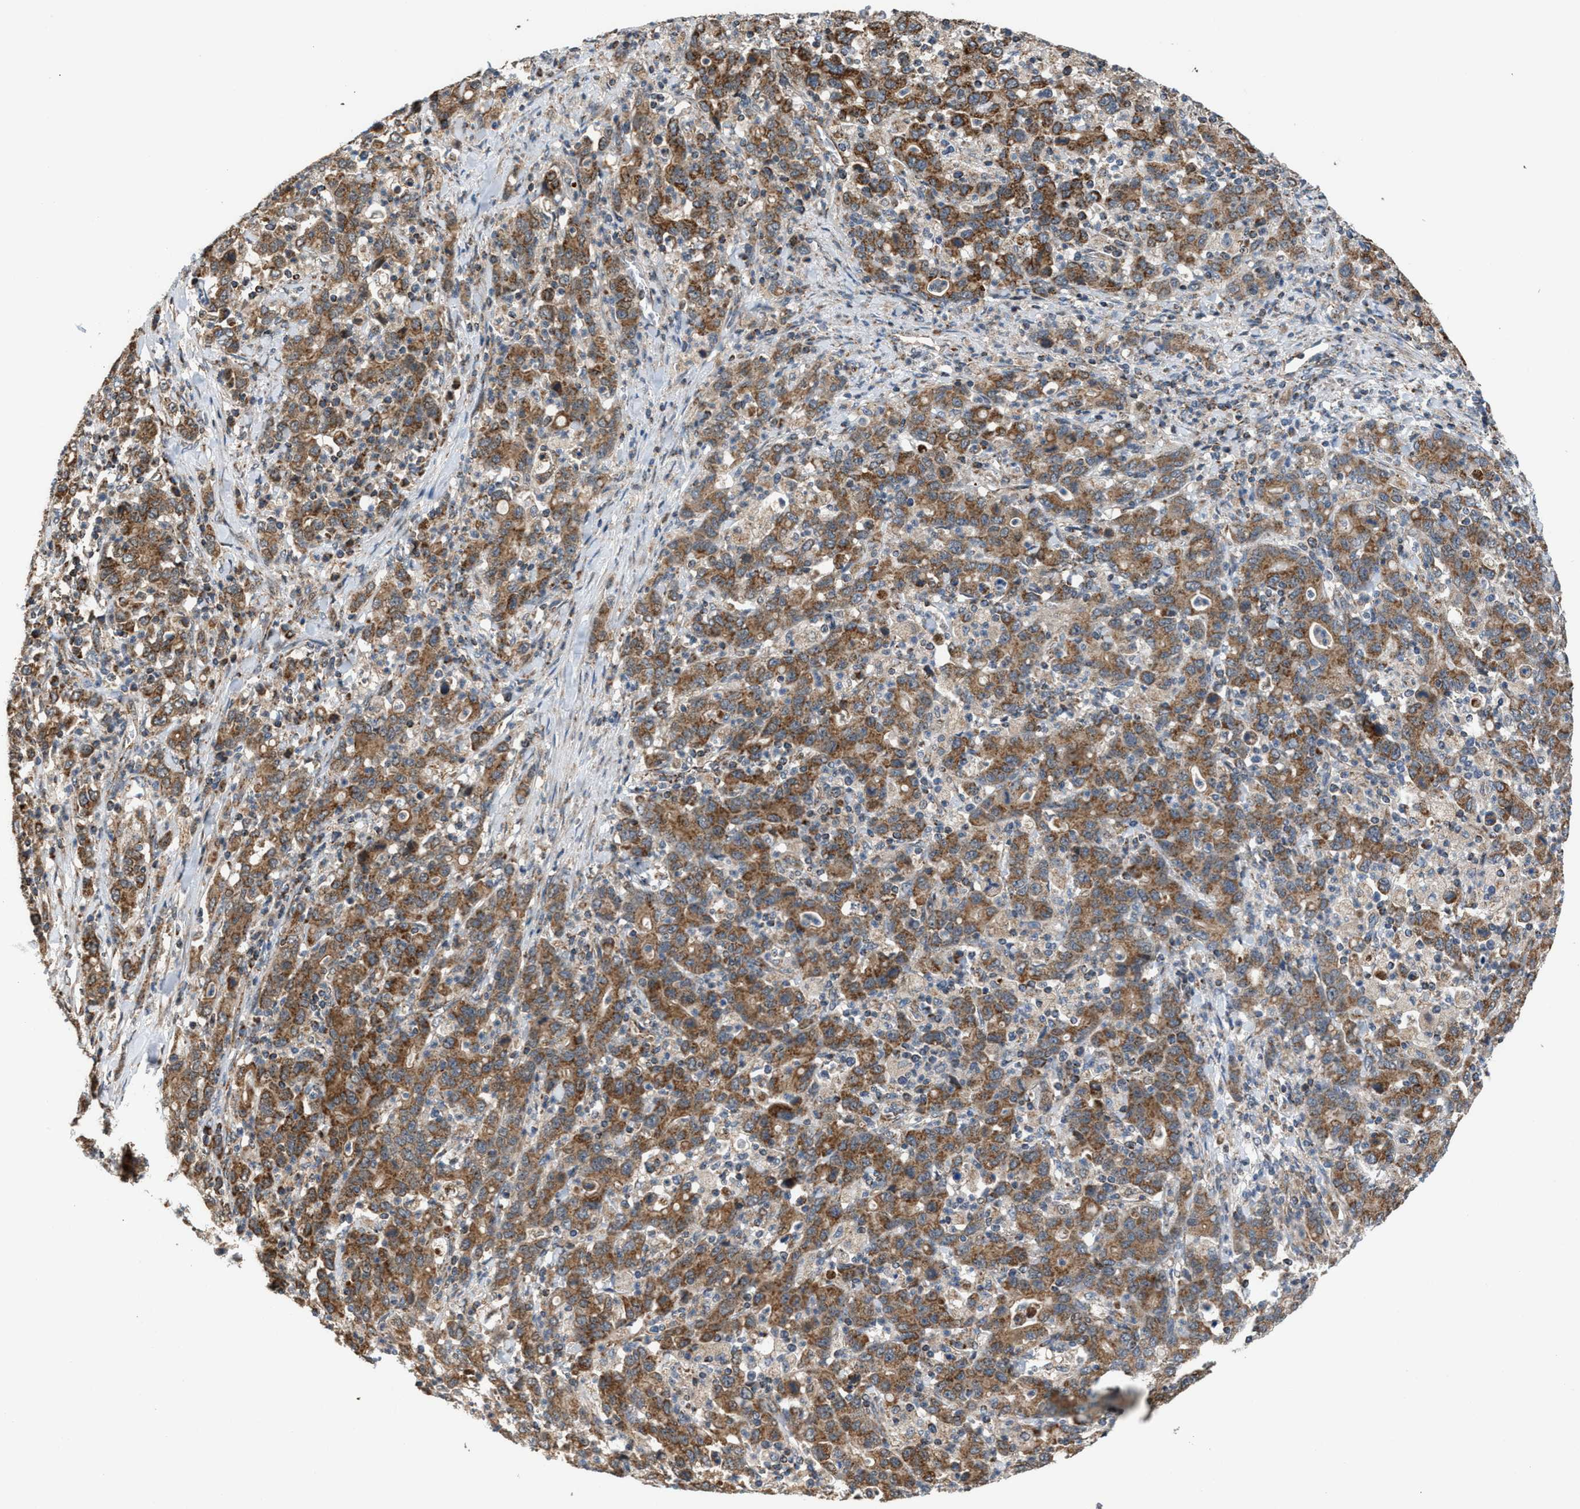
{"staining": {"intensity": "moderate", "quantity": ">75%", "location": "cytoplasmic/membranous"}, "tissue": "stomach cancer", "cell_type": "Tumor cells", "image_type": "cancer", "snomed": [{"axis": "morphology", "description": "Adenocarcinoma, NOS"}, {"axis": "topography", "description": "Stomach, upper"}], "caption": "DAB immunohistochemical staining of human adenocarcinoma (stomach) exhibits moderate cytoplasmic/membranous protein positivity in approximately >75% of tumor cells.", "gene": "SGSM2", "patient": {"sex": "male", "age": 69}}